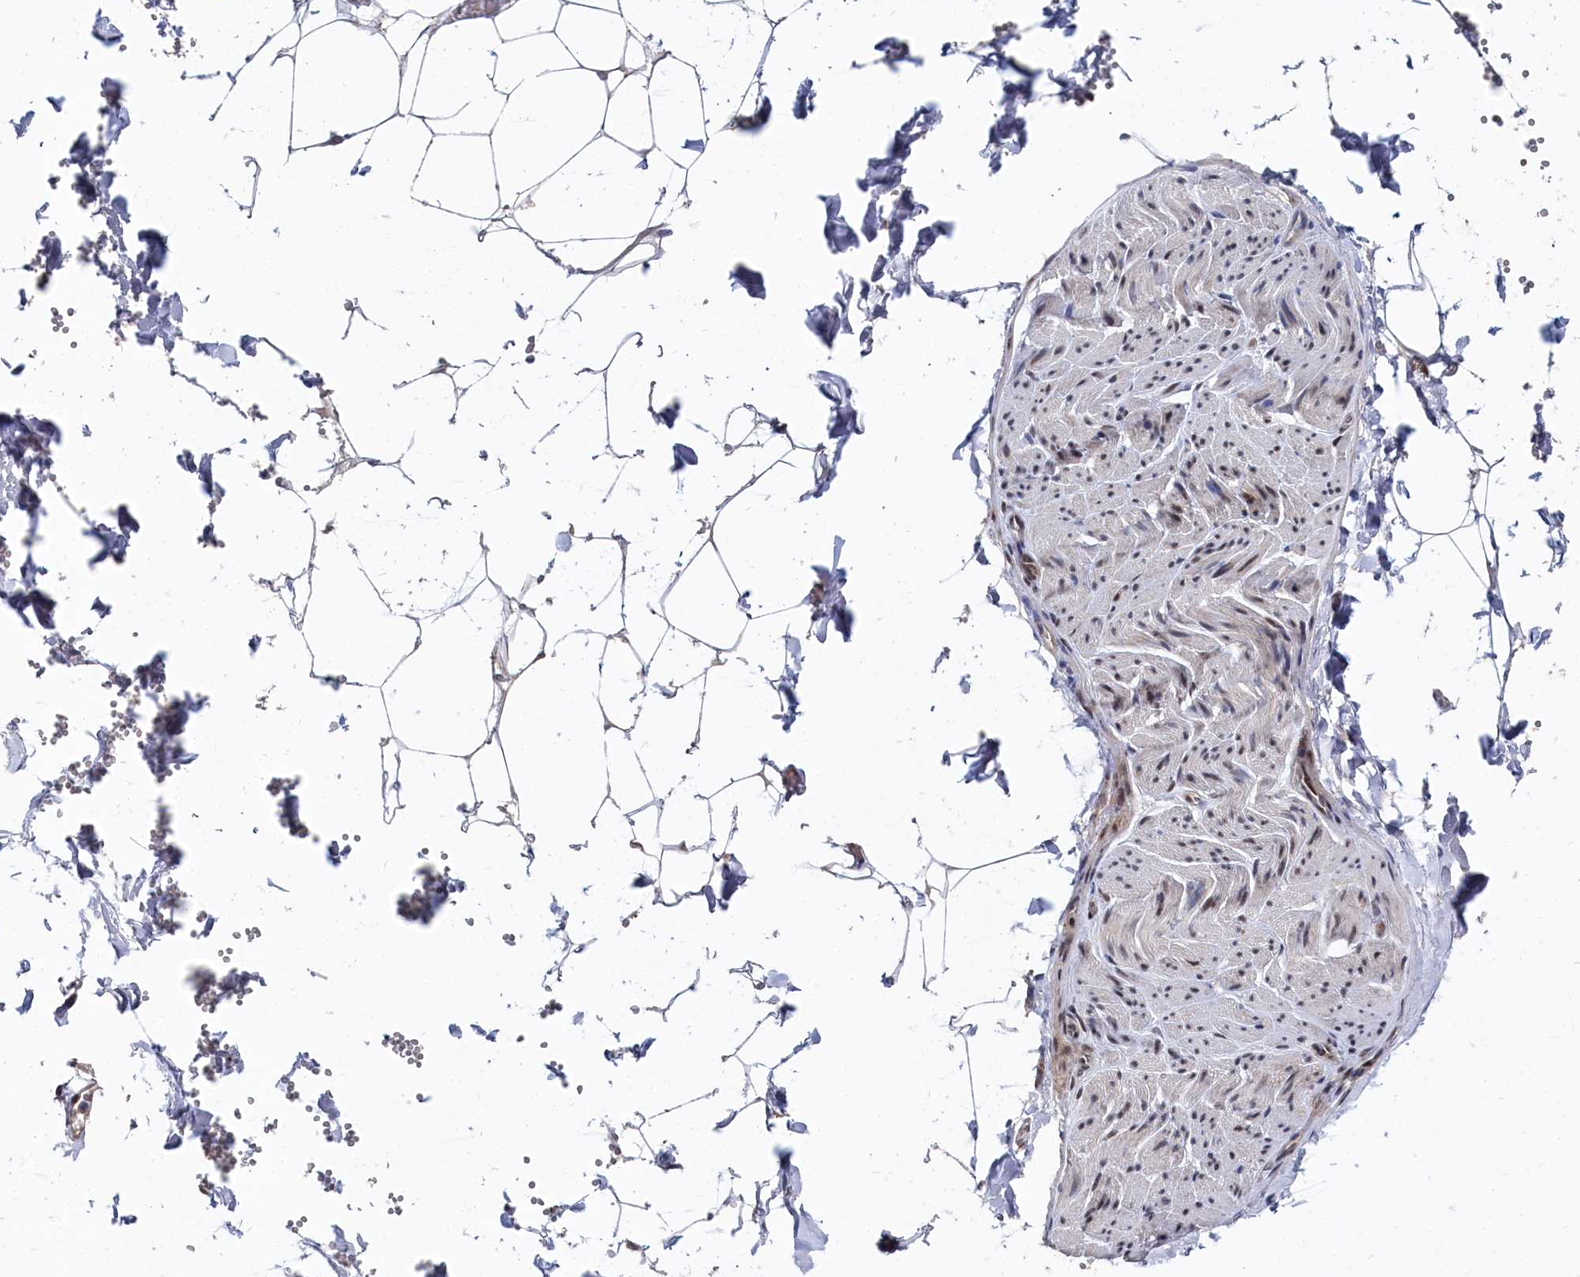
{"staining": {"intensity": "moderate", "quantity": "25%-75%", "location": "cytoplasmic/membranous,nuclear"}, "tissue": "adipose tissue", "cell_type": "Adipocytes", "image_type": "normal", "snomed": [{"axis": "morphology", "description": "Normal tissue, NOS"}, {"axis": "topography", "description": "Gallbladder"}, {"axis": "topography", "description": "Peripheral nerve tissue"}], "caption": "Moderate cytoplasmic/membranous,nuclear protein positivity is appreciated in about 25%-75% of adipocytes in adipose tissue.", "gene": "BUB3", "patient": {"sex": "male", "age": 38}}